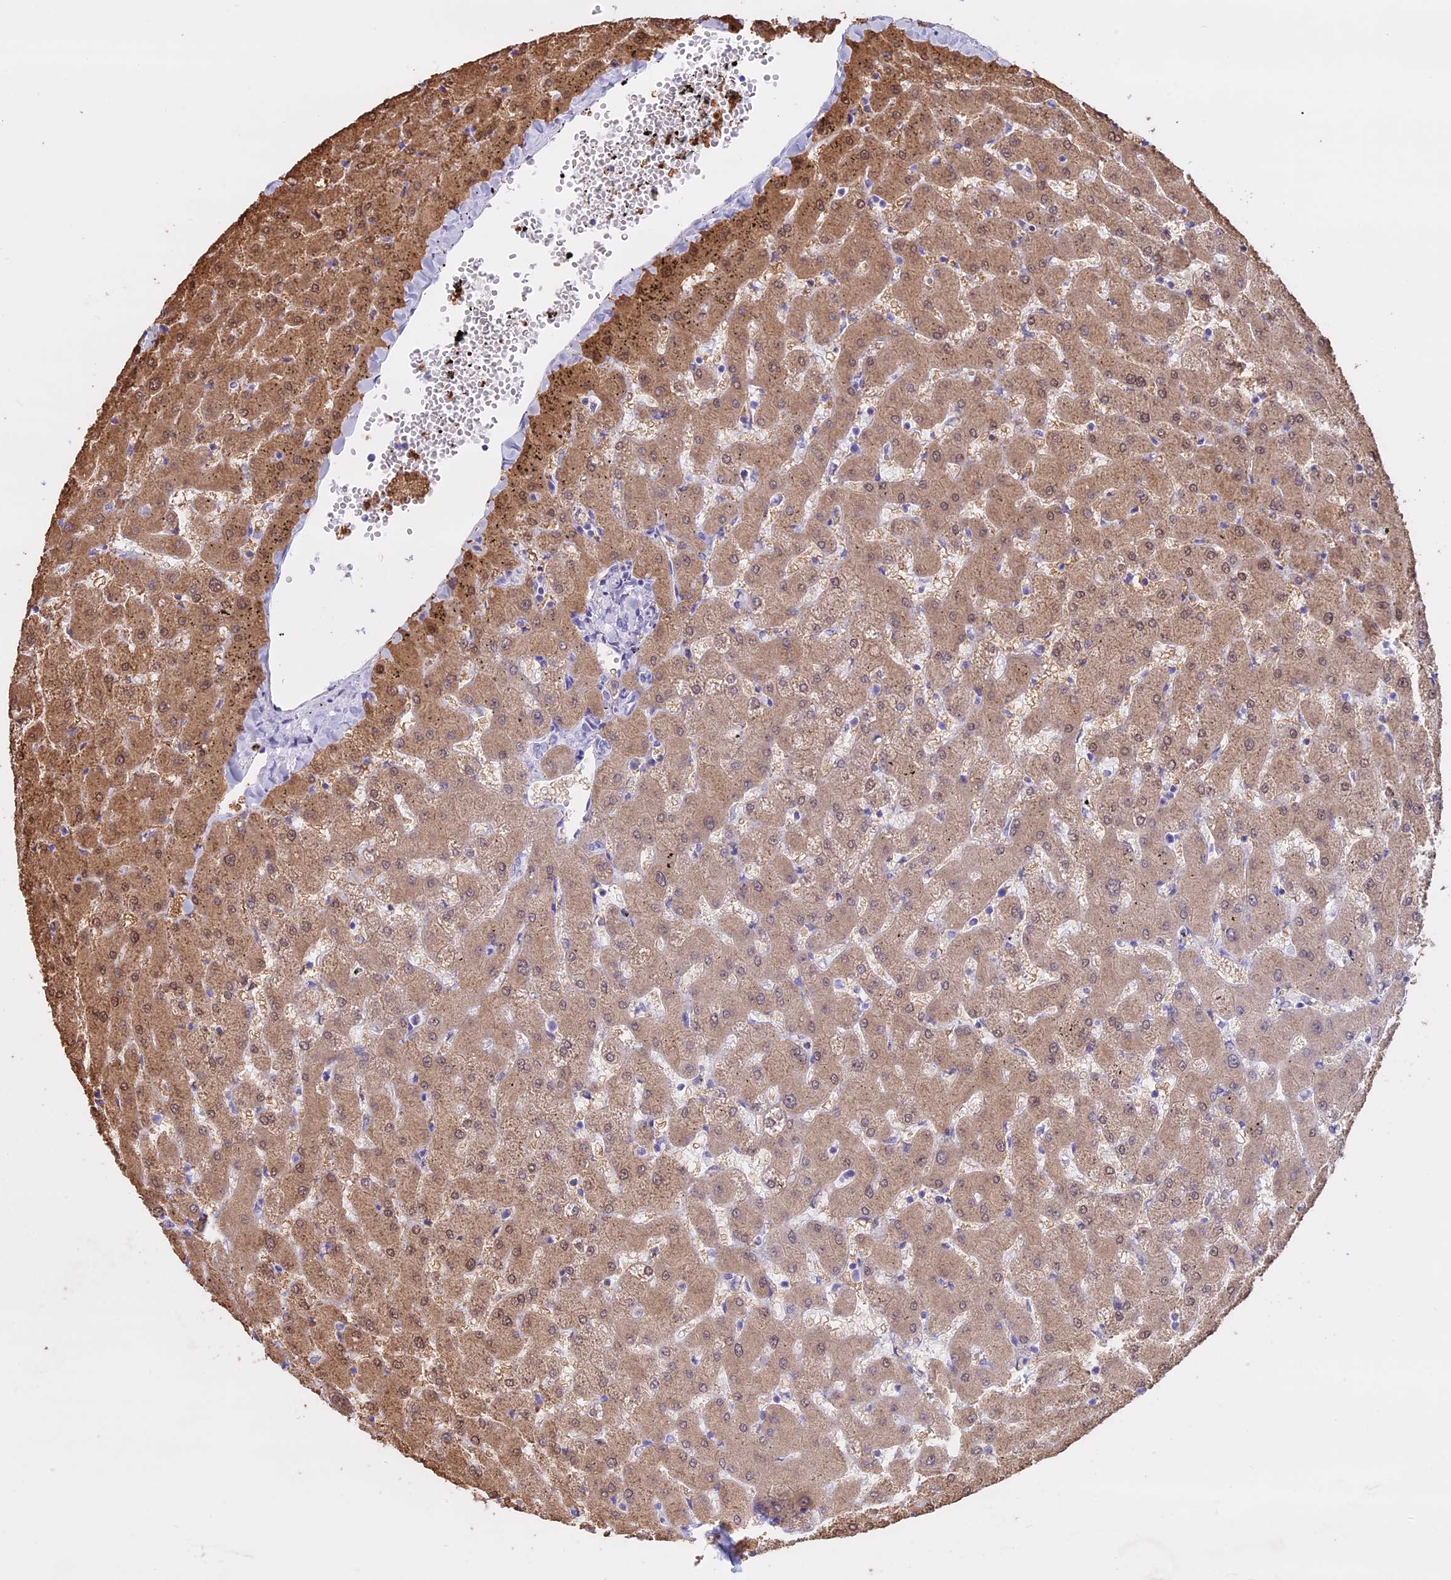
{"staining": {"intensity": "negative", "quantity": "none", "location": "none"}, "tissue": "liver", "cell_type": "Cholangiocytes", "image_type": "normal", "snomed": [{"axis": "morphology", "description": "Normal tissue, NOS"}, {"axis": "topography", "description": "Liver"}], "caption": "Liver stained for a protein using immunohistochemistry (IHC) shows no expression cholangiocytes.", "gene": "LHFPL2", "patient": {"sex": "female", "age": 63}}